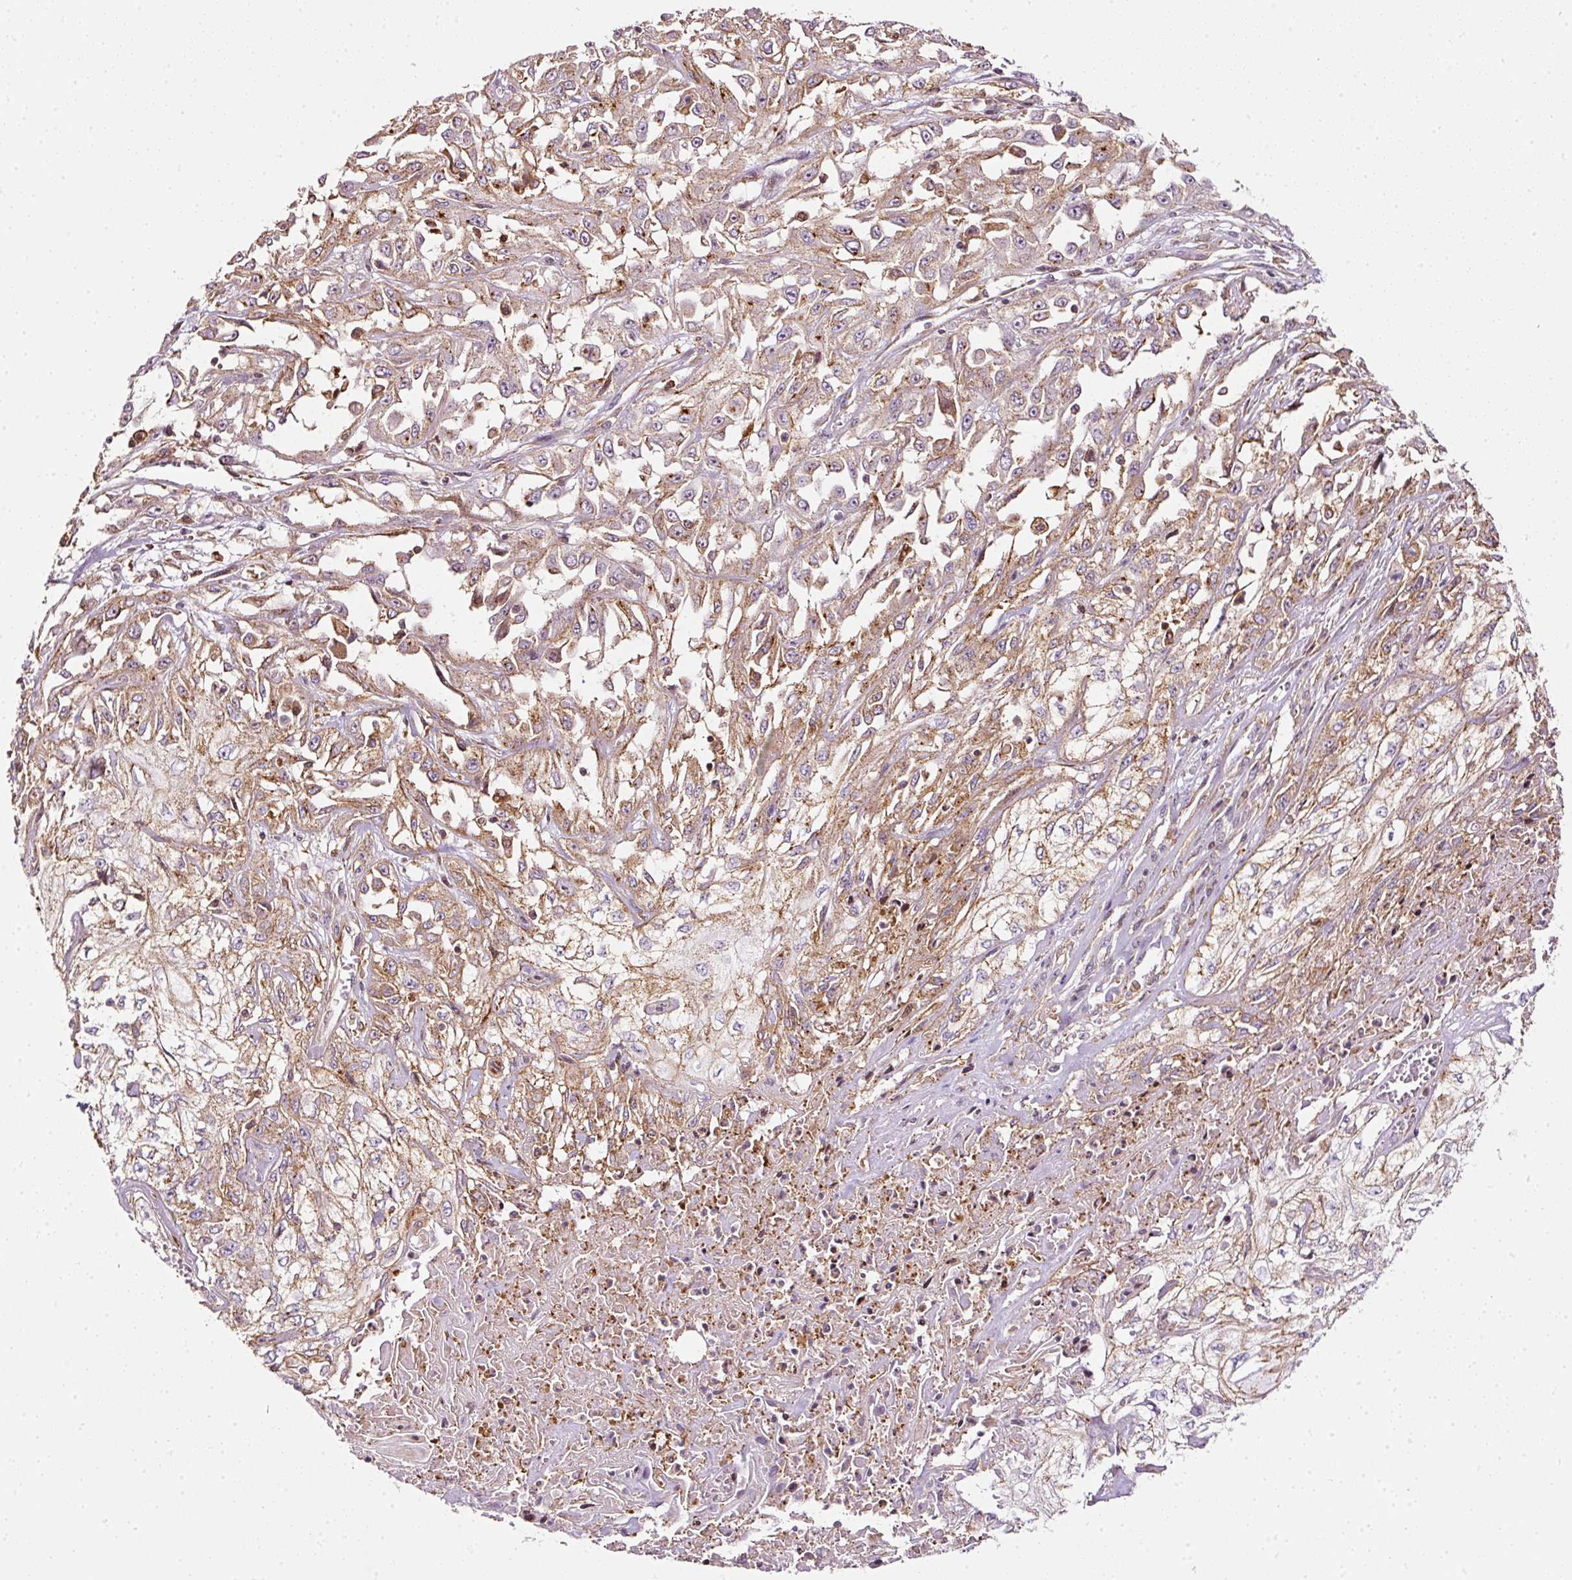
{"staining": {"intensity": "moderate", "quantity": ">75%", "location": "cytoplasmic/membranous"}, "tissue": "skin cancer", "cell_type": "Tumor cells", "image_type": "cancer", "snomed": [{"axis": "morphology", "description": "Squamous cell carcinoma, NOS"}, {"axis": "morphology", "description": "Squamous cell carcinoma, metastatic, NOS"}, {"axis": "topography", "description": "Skin"}, {"axis": "topography", "description": "Lymph node"}], "caption": "Protein staining reveals moderate cytoplasmic/membranous staining in about >75% of tumor cells in skin cancer (squamous cell carcinoma). The protein of interest is stained brown, and the nuclei are stained in blue (DAB IHC with brightfield microscopy, high magnification).", "gene": "SCNM1", "patient": {"sex": "male", "age": 75}}